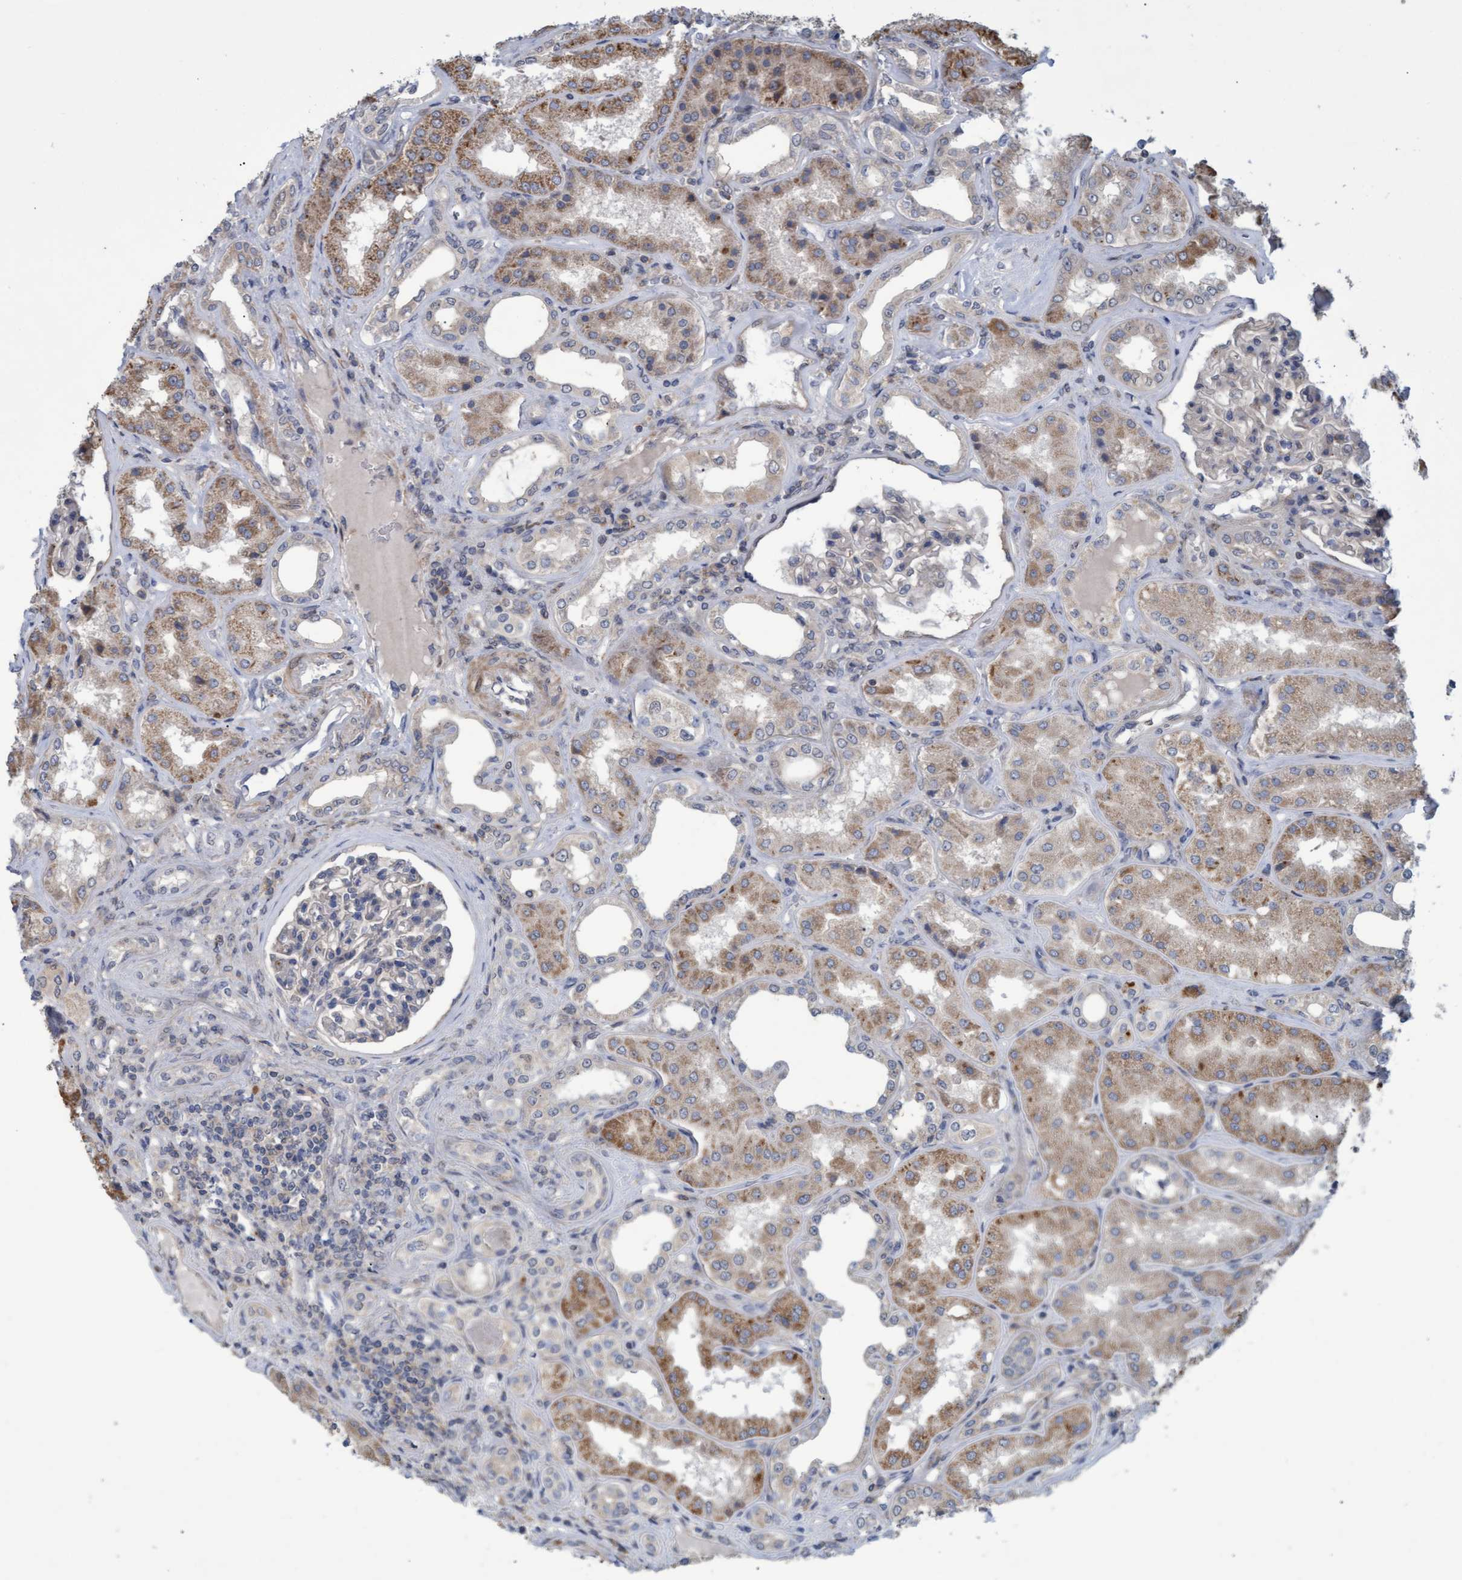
{"staining": {"intensity": "weak", "quantity": "25%-75%", "location": "cytoplasmic/membranous"}, "tissue": "kidney", "cell_type": "Cells in glomeruli", "image_type": "normal", "snomed": [{"axis": "morphology", "description": "Normal tissue, NOS"}, {"axis": "topography", "description": "Kidney"}], "caption": "Immunohistochemical staining of benign human kidney displays 25%-75% levels of weak cytoplasmic/membranous protein positivity in about 25%-75% of cells in glomeruli.", "gene": "NAA15", "patient": {"sex": "female", "age": 56}}